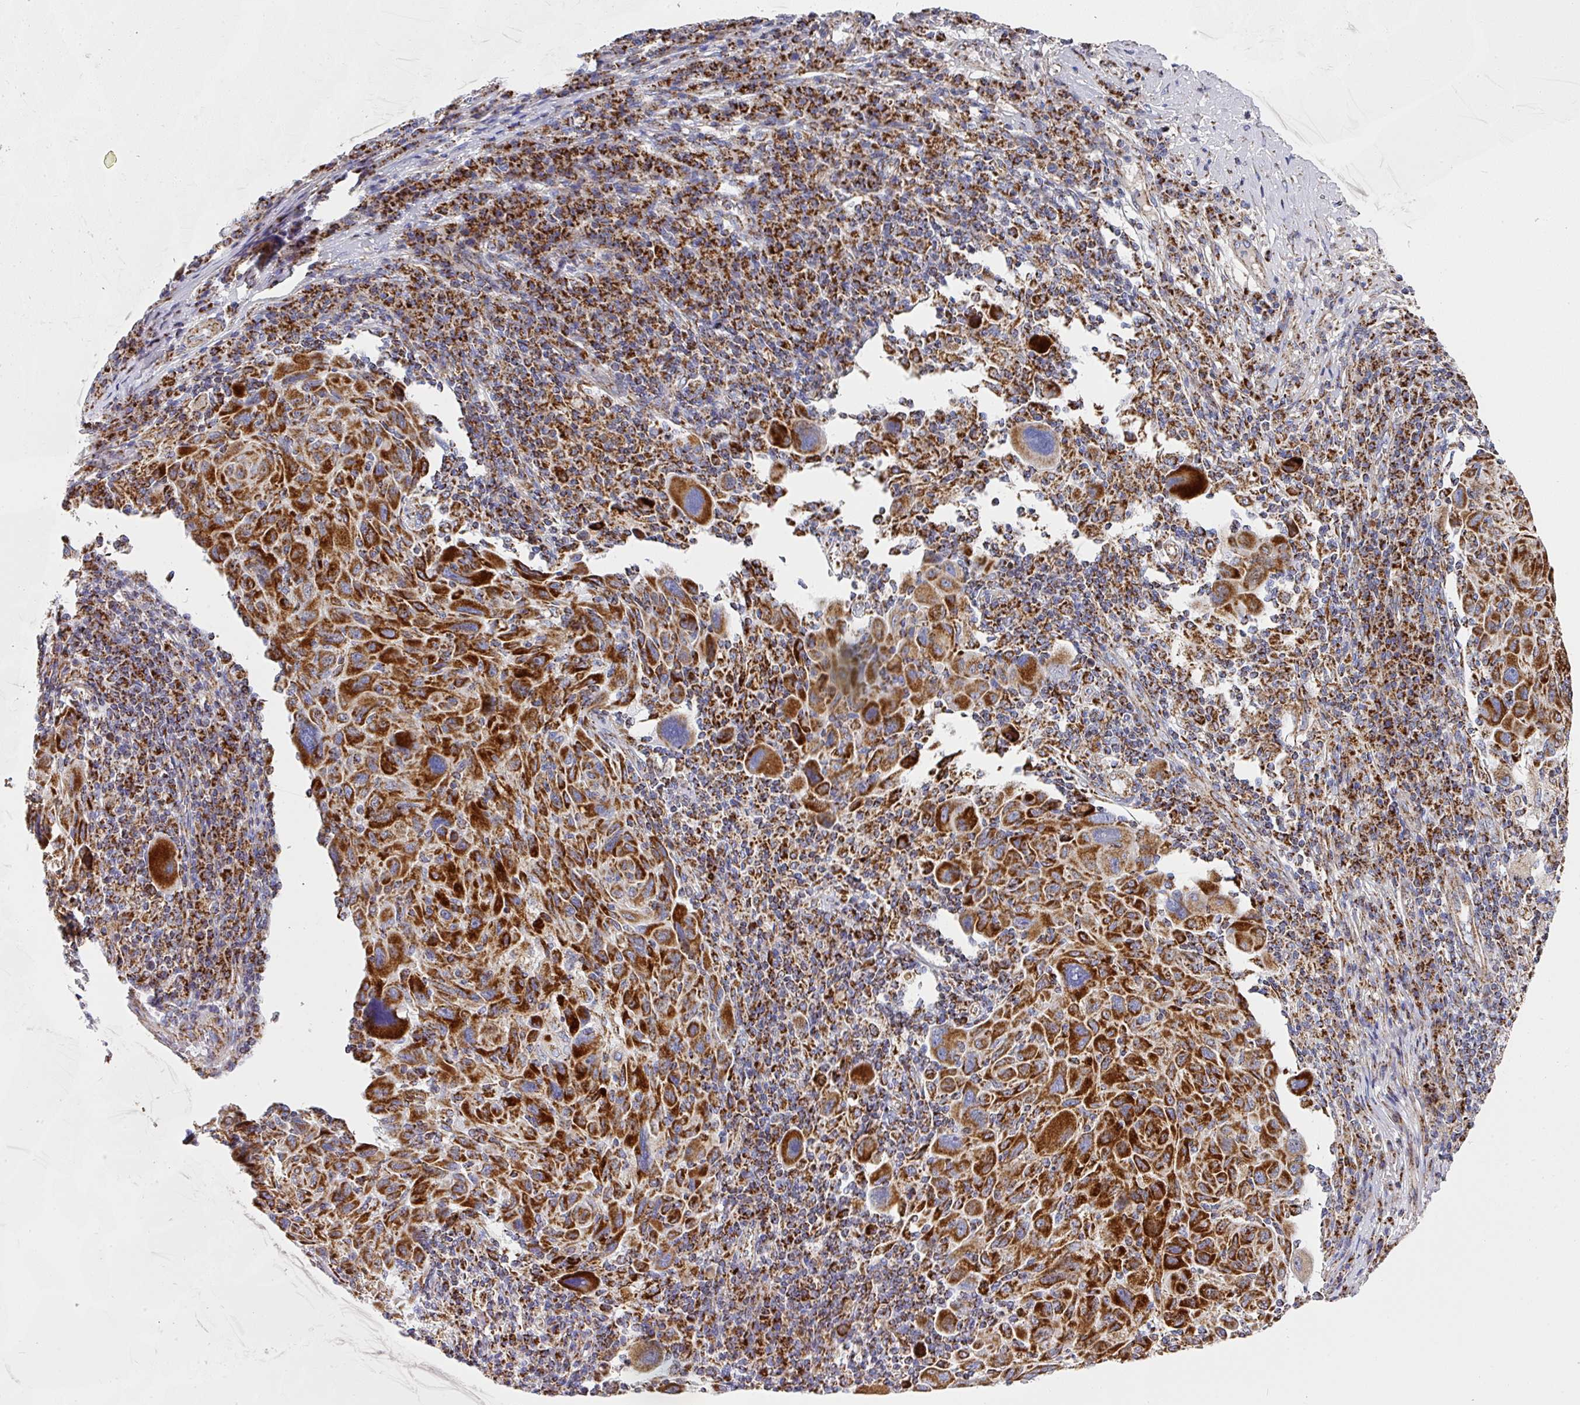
{"staining": {"intensity": "strong", "quantity": ">75%", "location": "cytoplasmic/membranous"}, "tissue": "melanoma", "cell_type": "Tumor cells", "image_type": "cancer", "snomed": [{"axis": "morphology", "description": "Malignant melanoma, NOS"}, {"axis": "topography", "description": "Skin"}], "caption": "A photomicrograph of malignant melanoma stained for a protein shows strong cytoplasmic/membranous brown staining in tumor cells.", "gene": "UQCRFS1", "patient": {"sex": "male", "age": 53}}